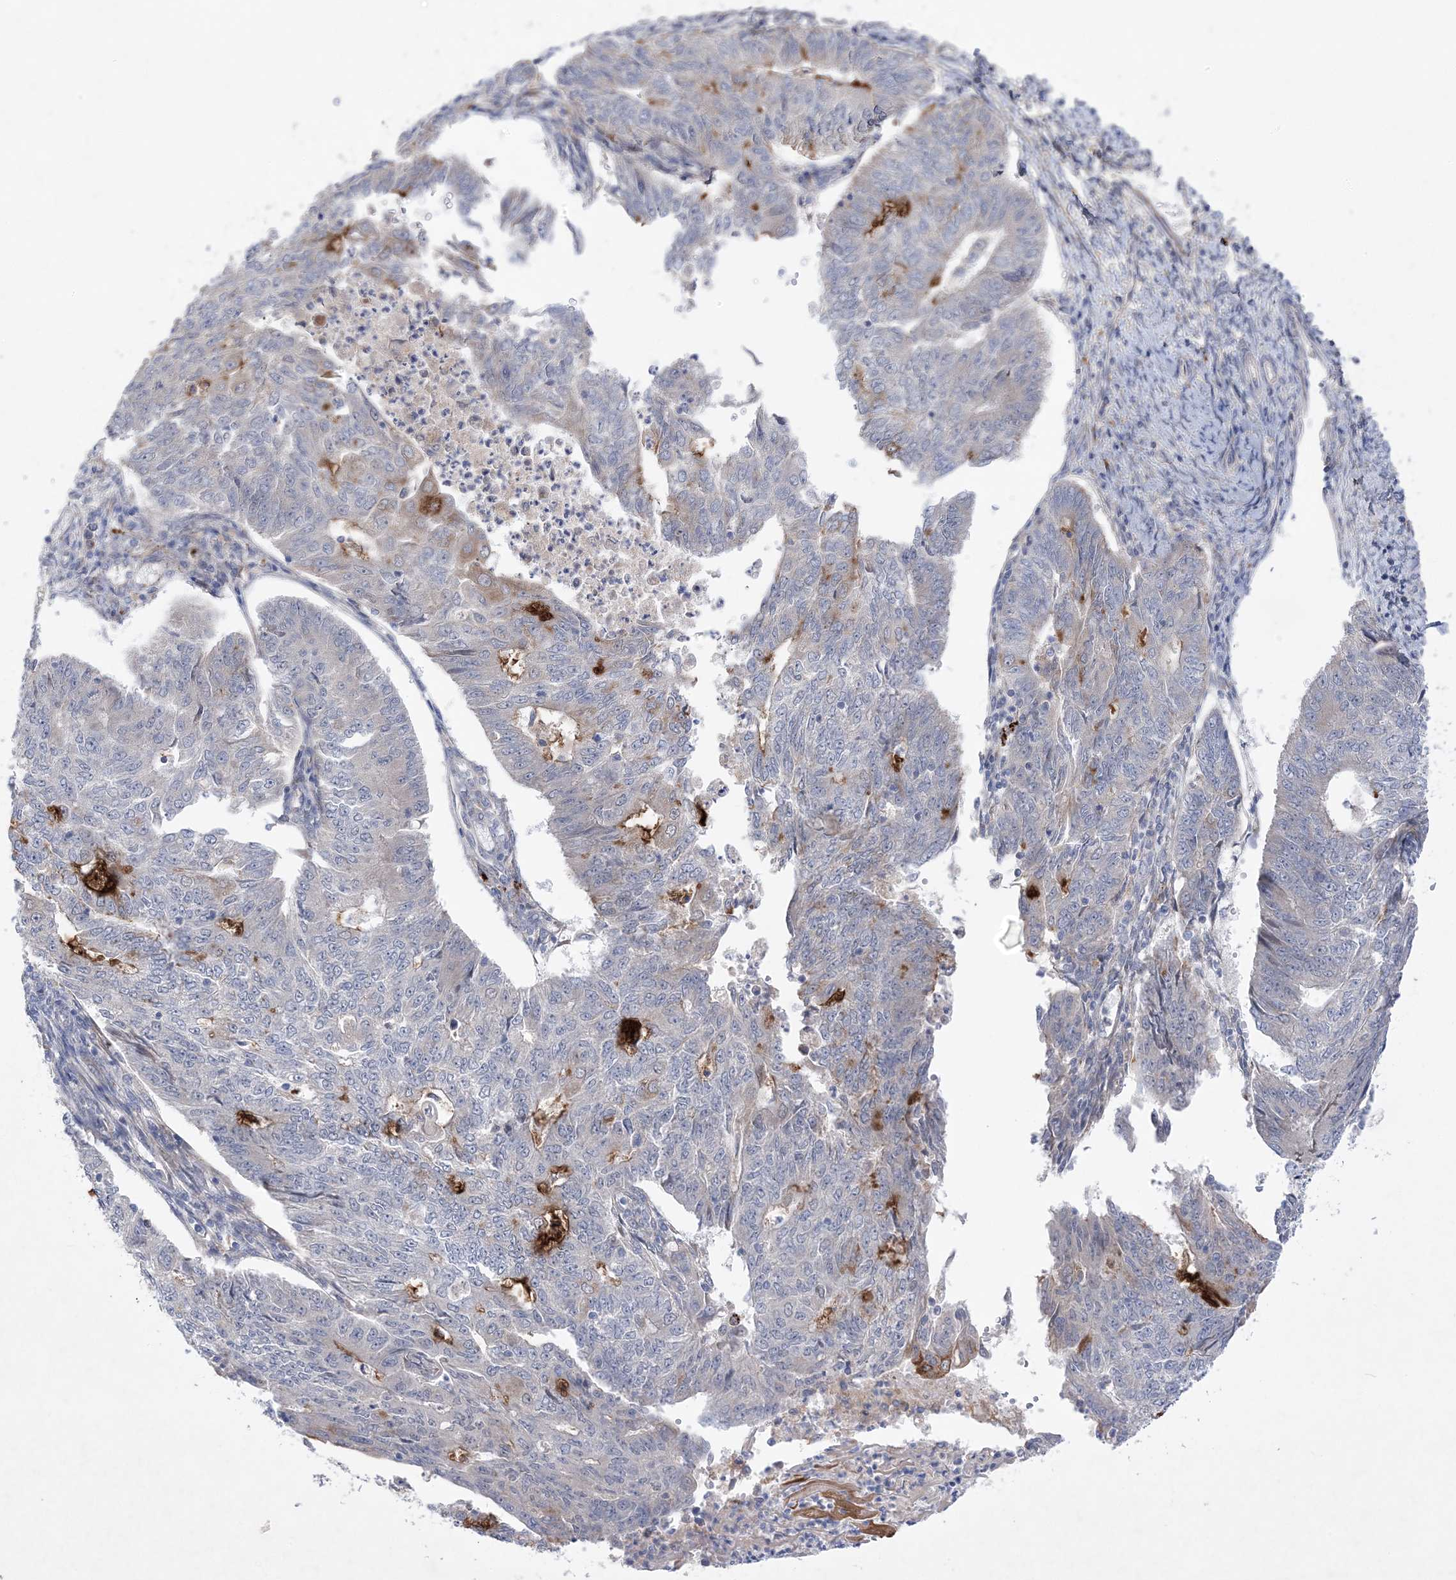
{"staining": {"intensity": "negative", "quantity": "none", "location": "none"}, "tissue": "endometrial cancer", "cell_type": "Tumor cells", "image_type": "cancer", "snomed": [{"axis": "morphology", "description": "Adenocarcinoma, NOS"}, {"axis": "topography", "description": "Endometrium"}], "caption": "Photomicrograph shows no significant protein expression in tumor cells of endometrial cancer (adenocarcinoma).", "gene": "ANAPC1", "patient": {"sex": "female", "age": 32}}